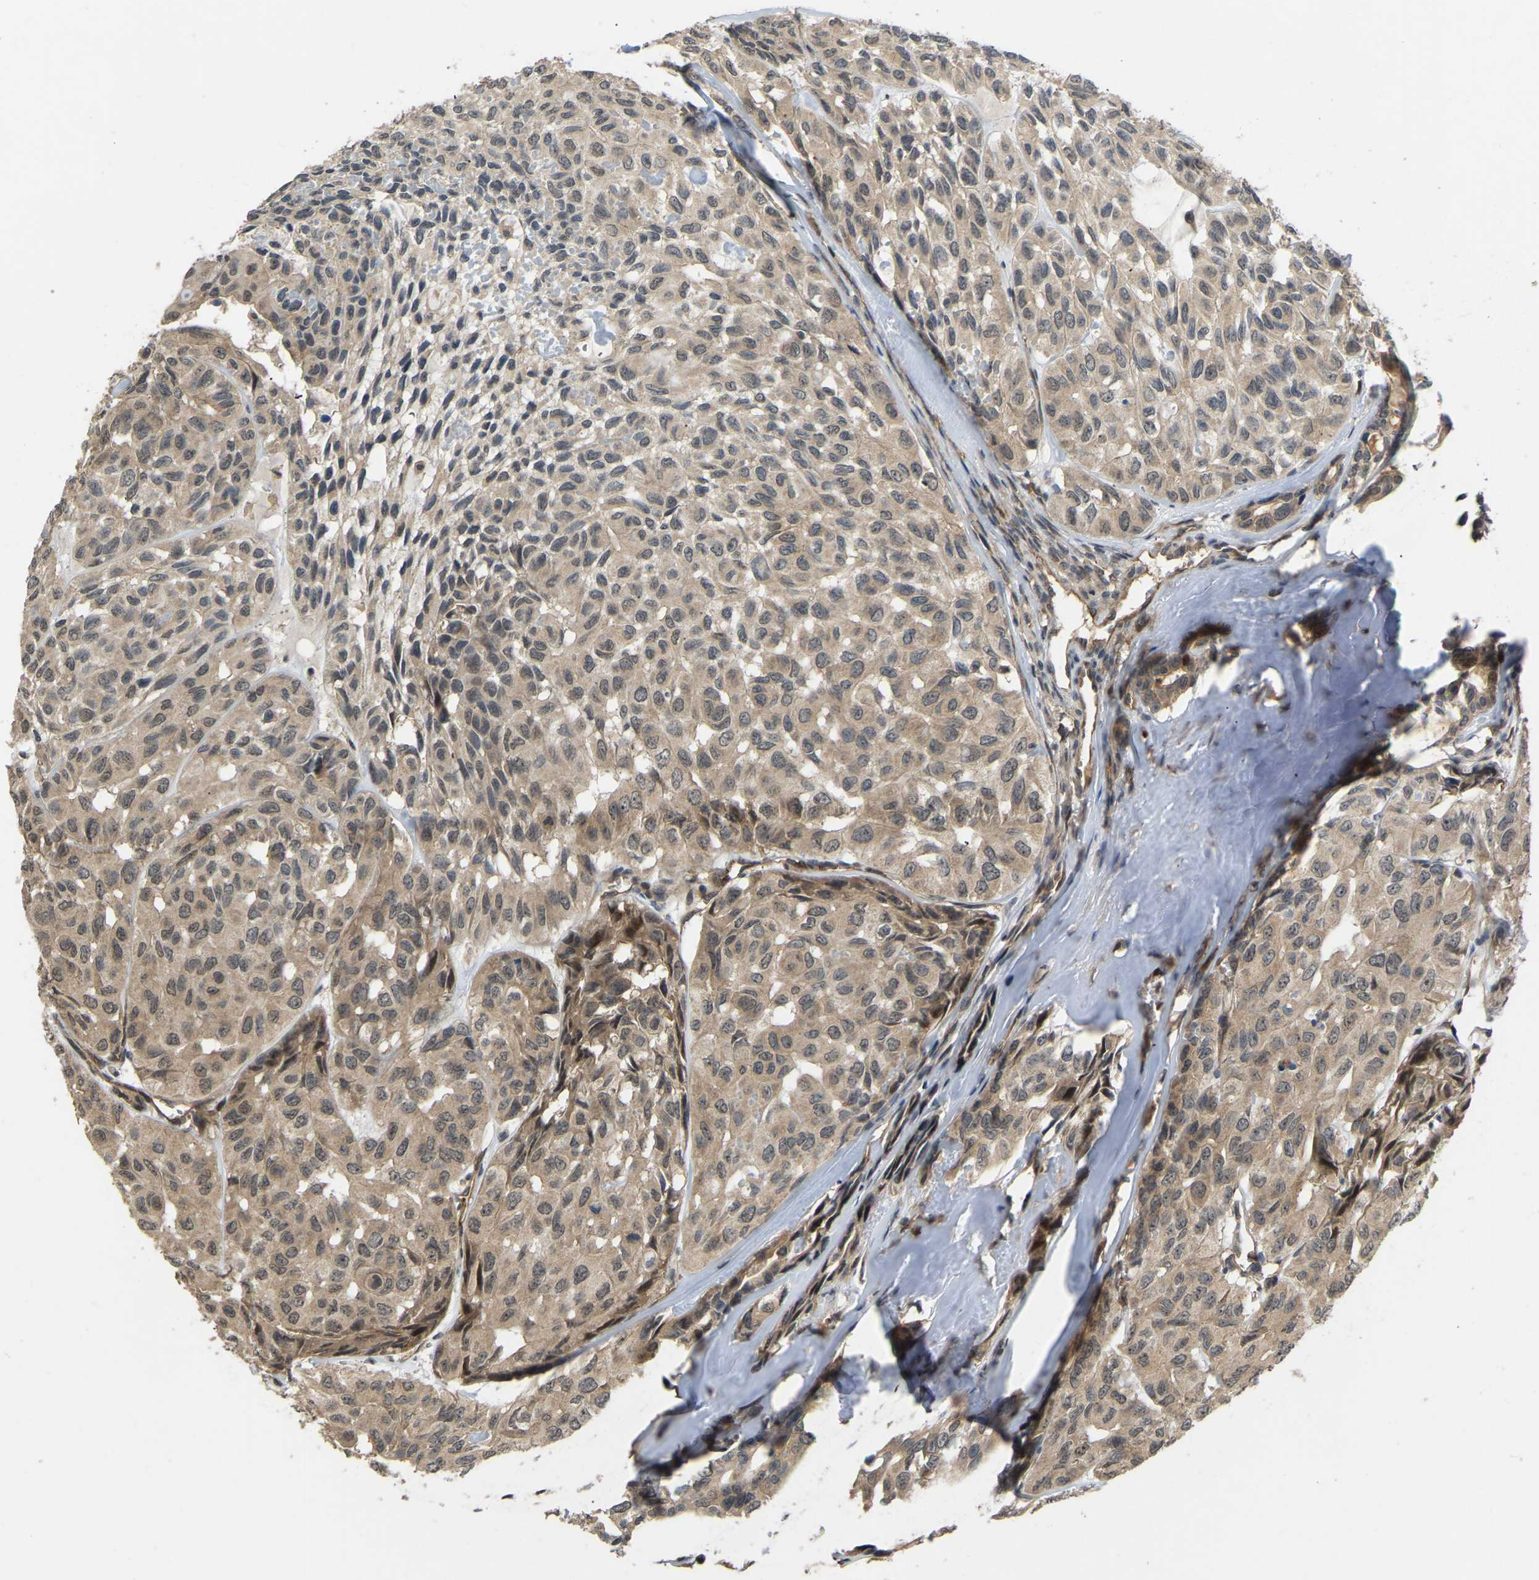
{"staining": {"intensity": "weak", "quantity": ">75%", "location": "cytoplasmic/membranous"}, "tissue": "head and neck cancer", "cell_type": "Tumor cells", "image_type": "cancer", "snomed": [{"axis": "morphology", "description": "Adenocarcinoma, NOS"}, {"axis": "topography", "description": "Salivary gland, NOS"}, {"axis": "topography", "description": "Head-Neck"}], "caption": "Weak cytoplasmic/membranous positivity for a protein is seen in approximately >75% of tumor cells of adenocarcinoma (head and neck) using IHC.", "gene": "LIMK2", "patient": {"sex": "female", "age": 76}}